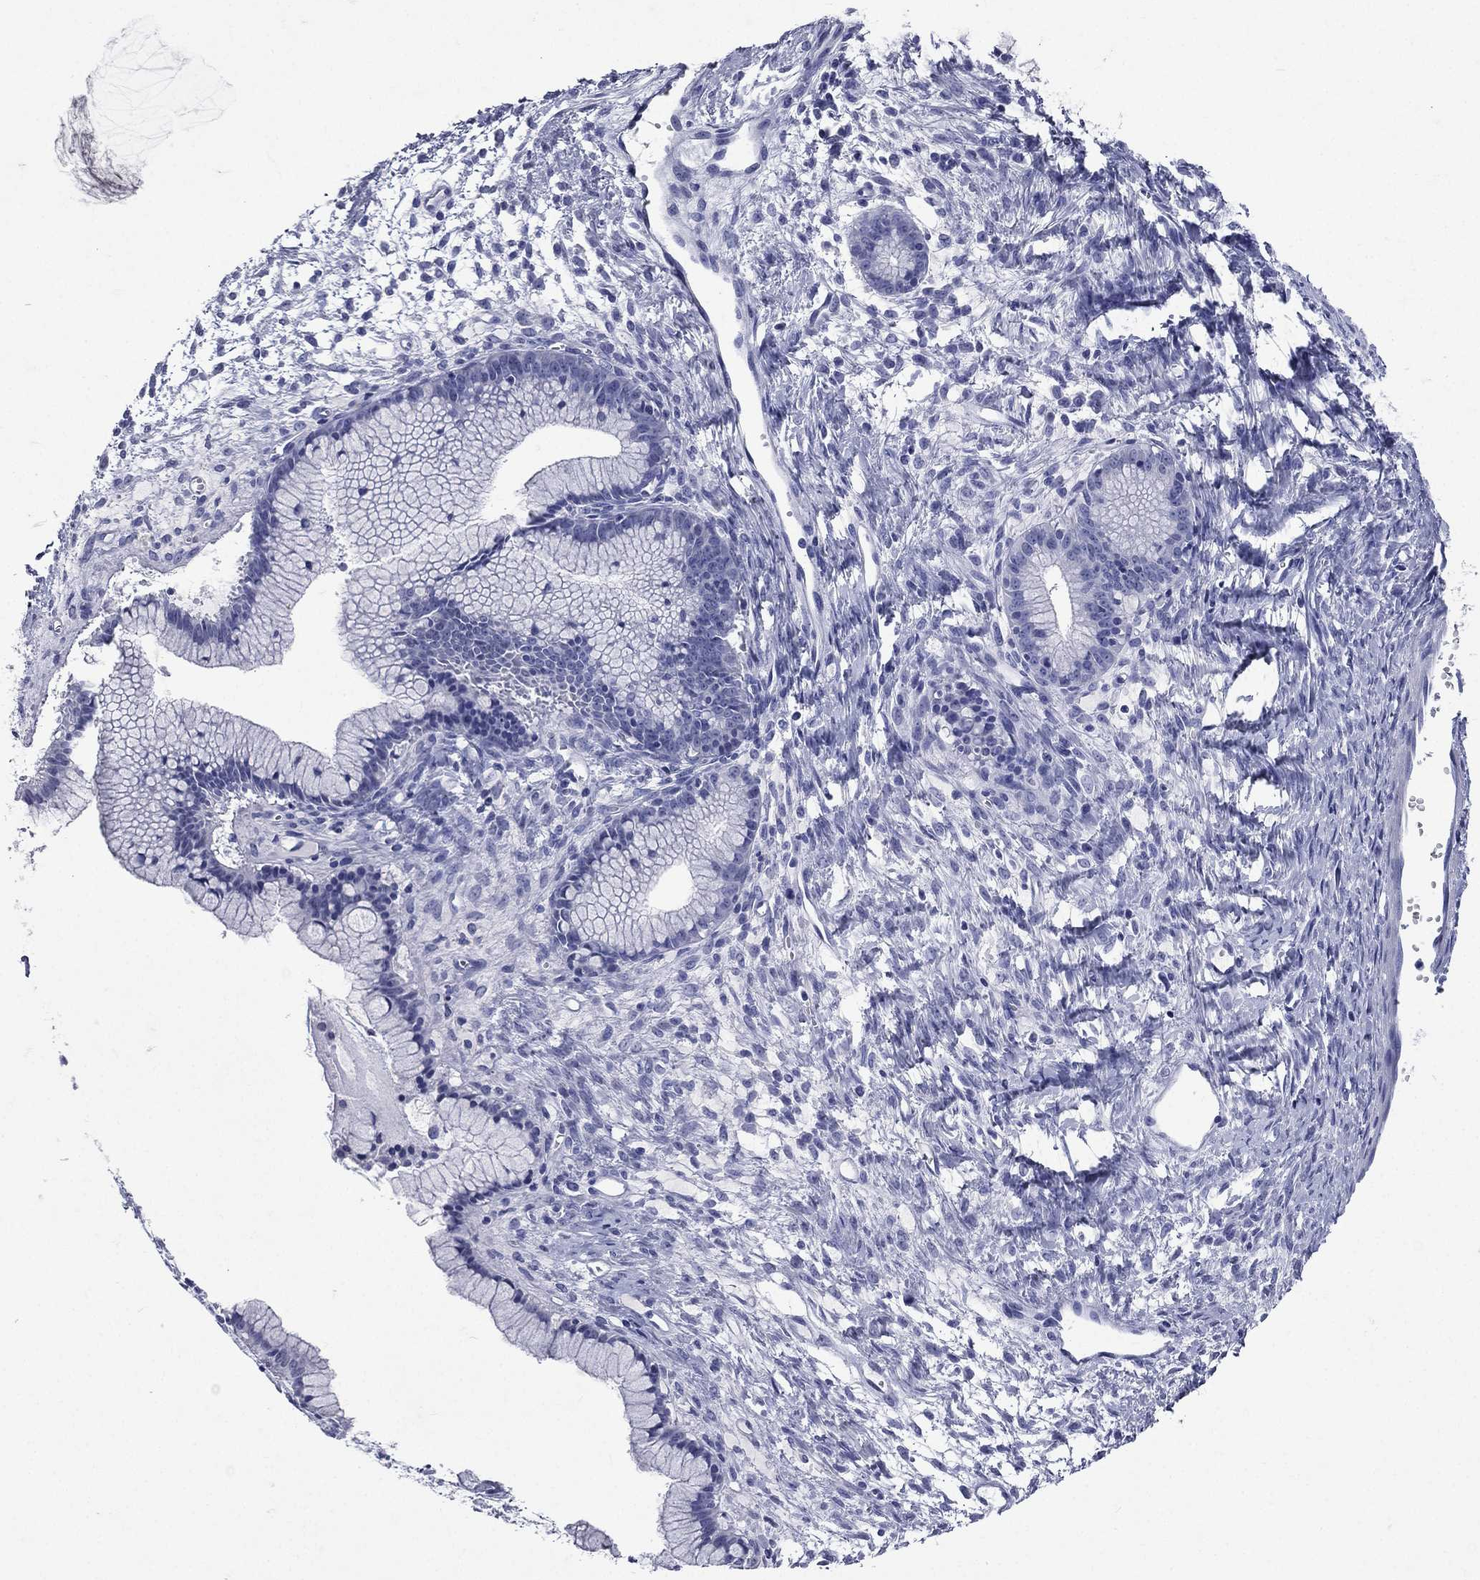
{"staining": {"intensity": "negative", "quantity": "none", "location": "none"}, "tissue": "ovarian cancer", "cell_type": "Tumor cells", "image_type": "cancer", "snomed": [{"axis": "morphology", "description": "Cystadenocarcinoma, mucinous, NOS"}, {"axis": "topography", "description": "Ovary"}], "caption": "Human mucinous cystadenocarcinoma (ovarian) stained for a protein using immunohistochemistry (IHC) exhibits no staining in tumor cells.", "gene": "TGM1", "patient": {"sex": "female", "age": 41}}